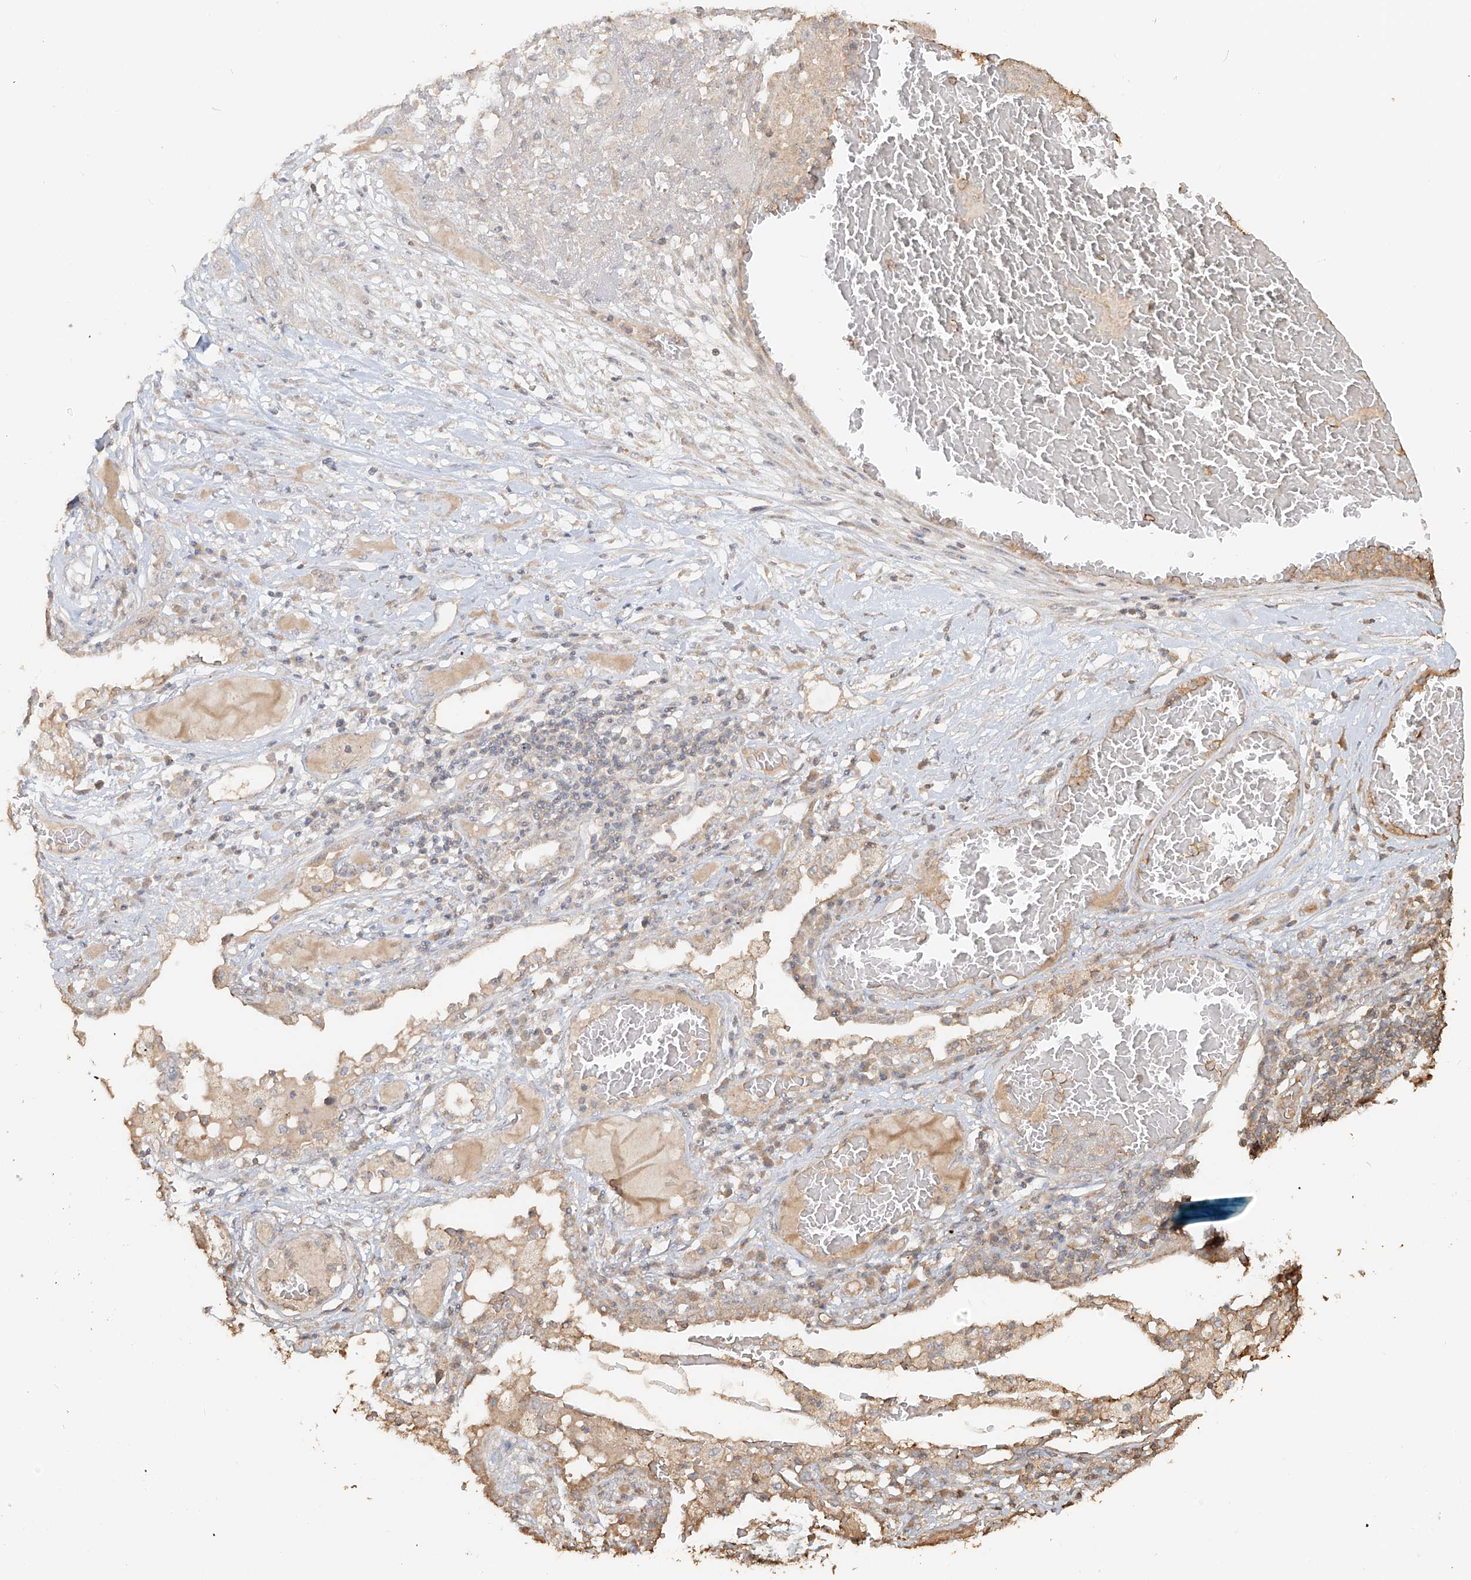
{"staining": {"intensity": "negative", "quantity": "none", "location": "none"}, "tissue": "lung cancer", "cell_type": "Tumor cells", "image_type": "cancer", "snomed": [{"axis": "morphology", "description": "Squamous cell carcinoma, NOS"}, {"axis": "topography", "description": "Lung"}], "caption": "Immunohistochemistry photomicrograph of lung squamous cell carcinoma stained for a protein (brown), which reveals no expression in tumor cells.", "gene": "NPHS1", "patient": {"sex": "male", "age": 71}}